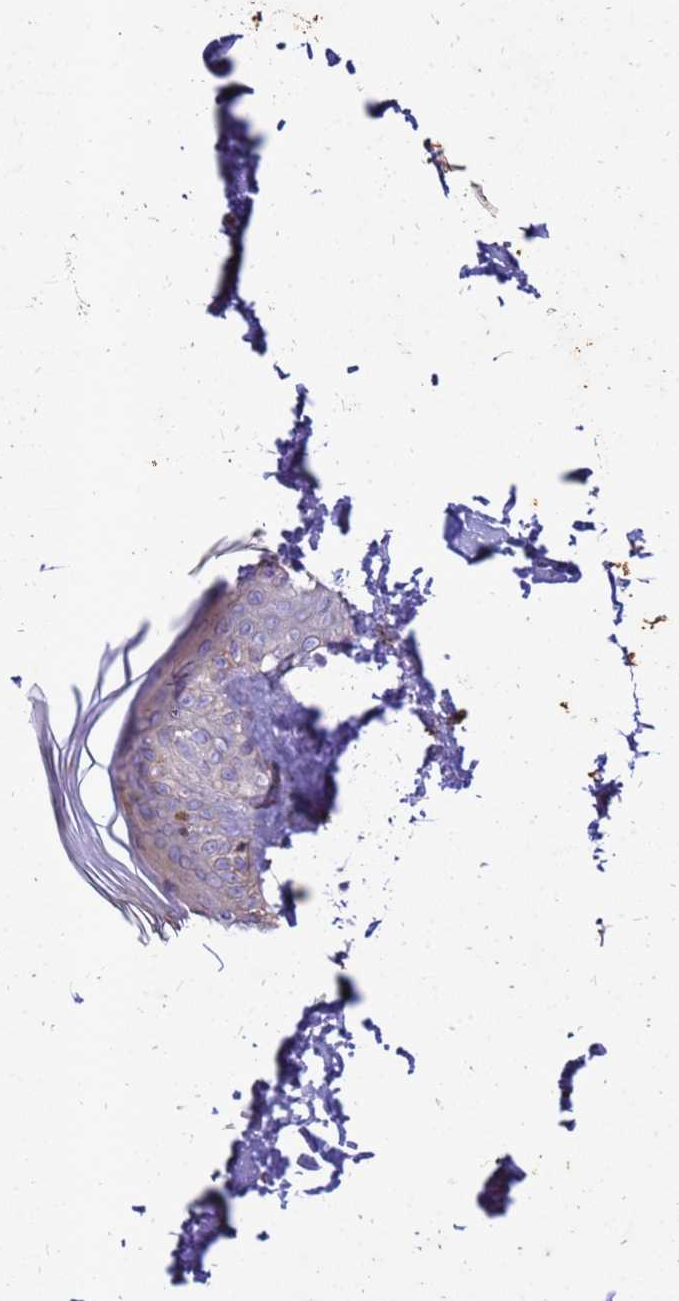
{"staining": {"intensity": "moderate", "quantity": "<25%", "location": "cytoplasmic/membranous"}, "tissue": "skin", "cell_type": "Keratinocytes", "image_type": "normal", "snomed": [{"axis": "morphology", "description": "Normal tissue, NOS"}, {"axis": "topography", "description": "Skin"}], "caption": "Benign skin displays moderate cytoplasmic/membranous expression in approximately <25% of keratinocytes, visualized by immunohistochemistry. (Brightfield microscopy of DAB IHC at high magnification).", "gene": "RNF215", "patient": {"sex": "female", "age": 64}}